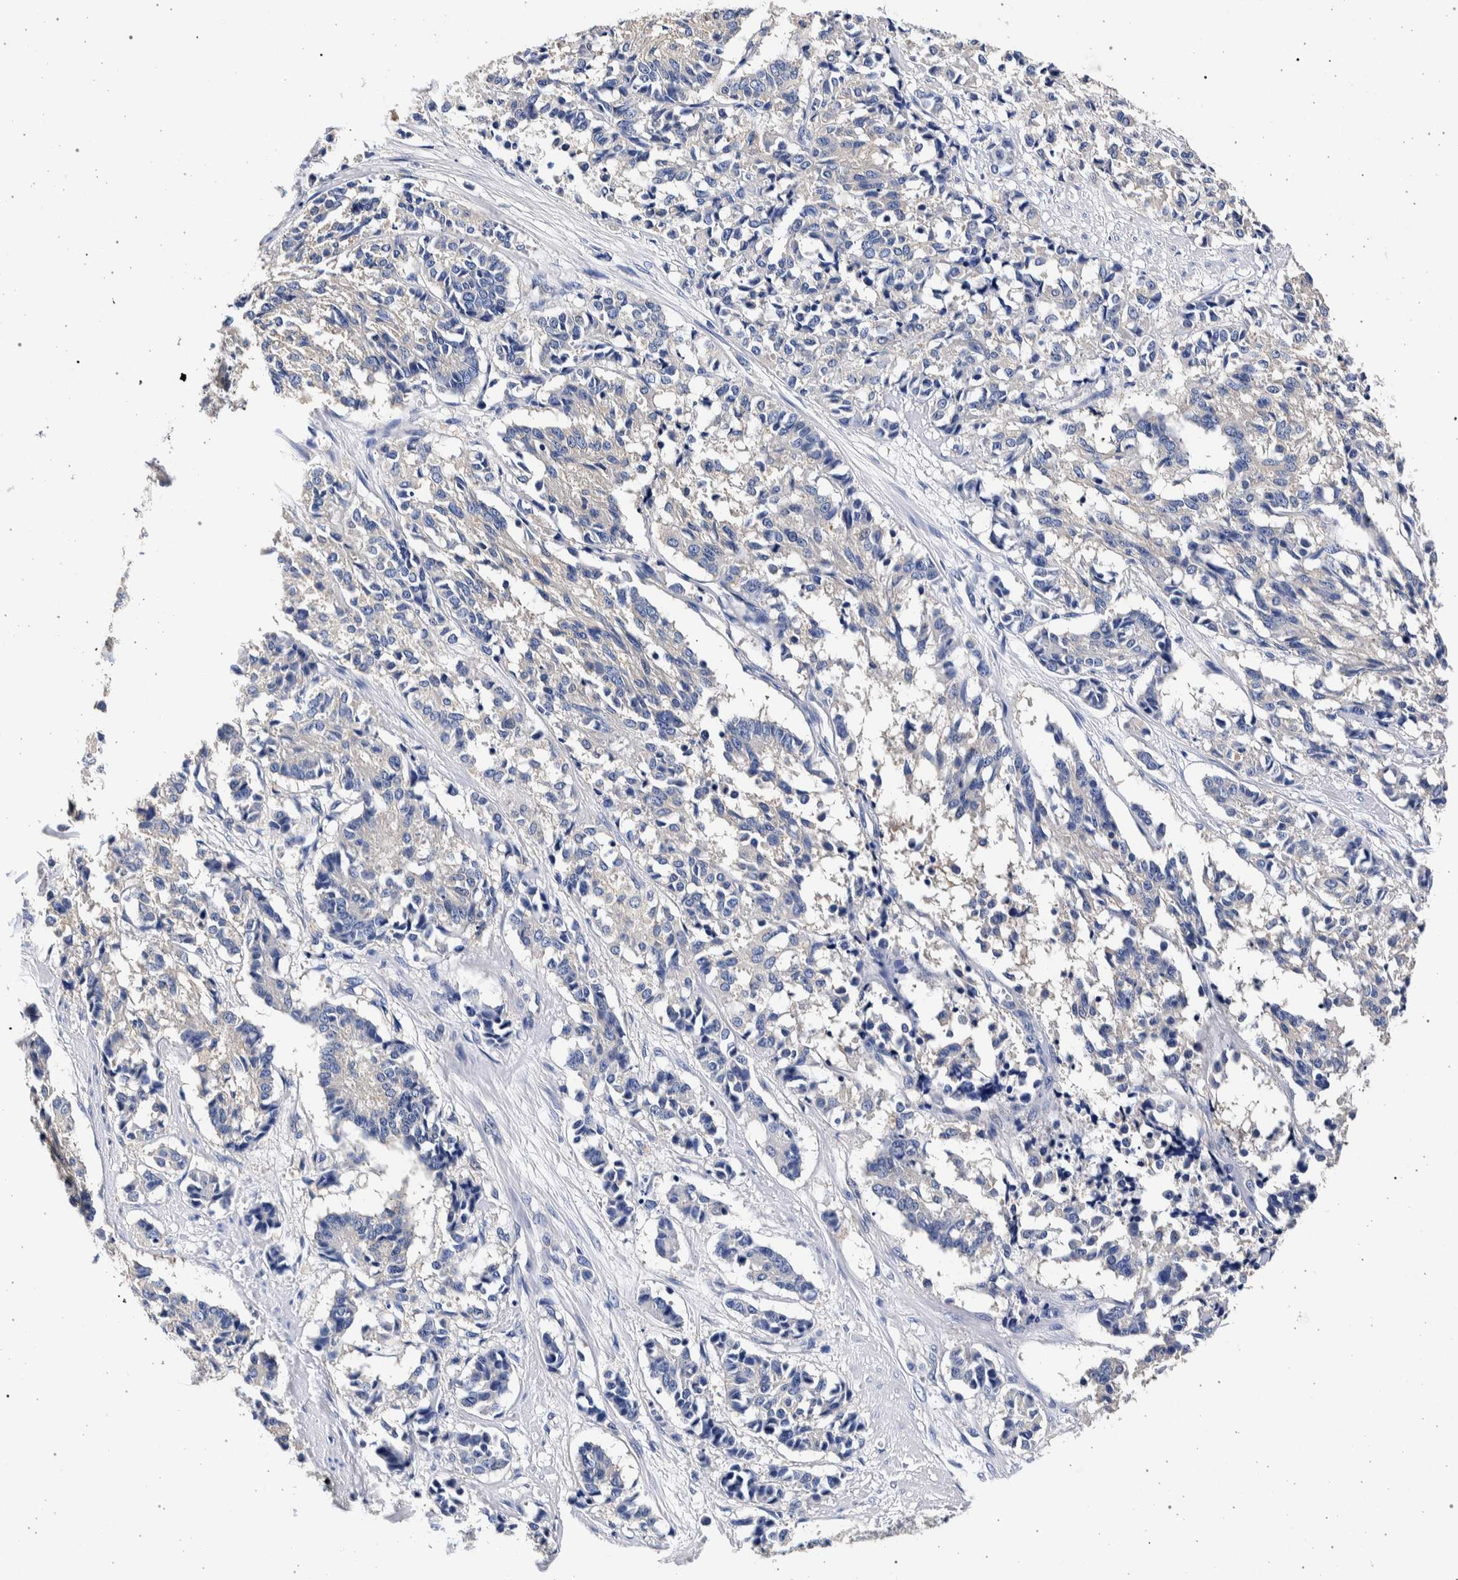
{"staining": {"intensity": "negative", "quantity": "none", "location": "none"}, "tissue": "cervical cancer", "cell_type": "Tumor cells", "image_type": "cancer", "snomed": [{"axis": "morphology", "description": "Squamous cell carcinoma, NOS"}, {"axis": "topography", "description": "Cervix"}], "caption": "This is a histopathology image of immunohistochemistry staining of cervical cancer, which shows no positivity in tumor cells. Nuclei are stained in blue.", "gene": "NIBAN2", "patient": {"sex": "female", "age": 35}}